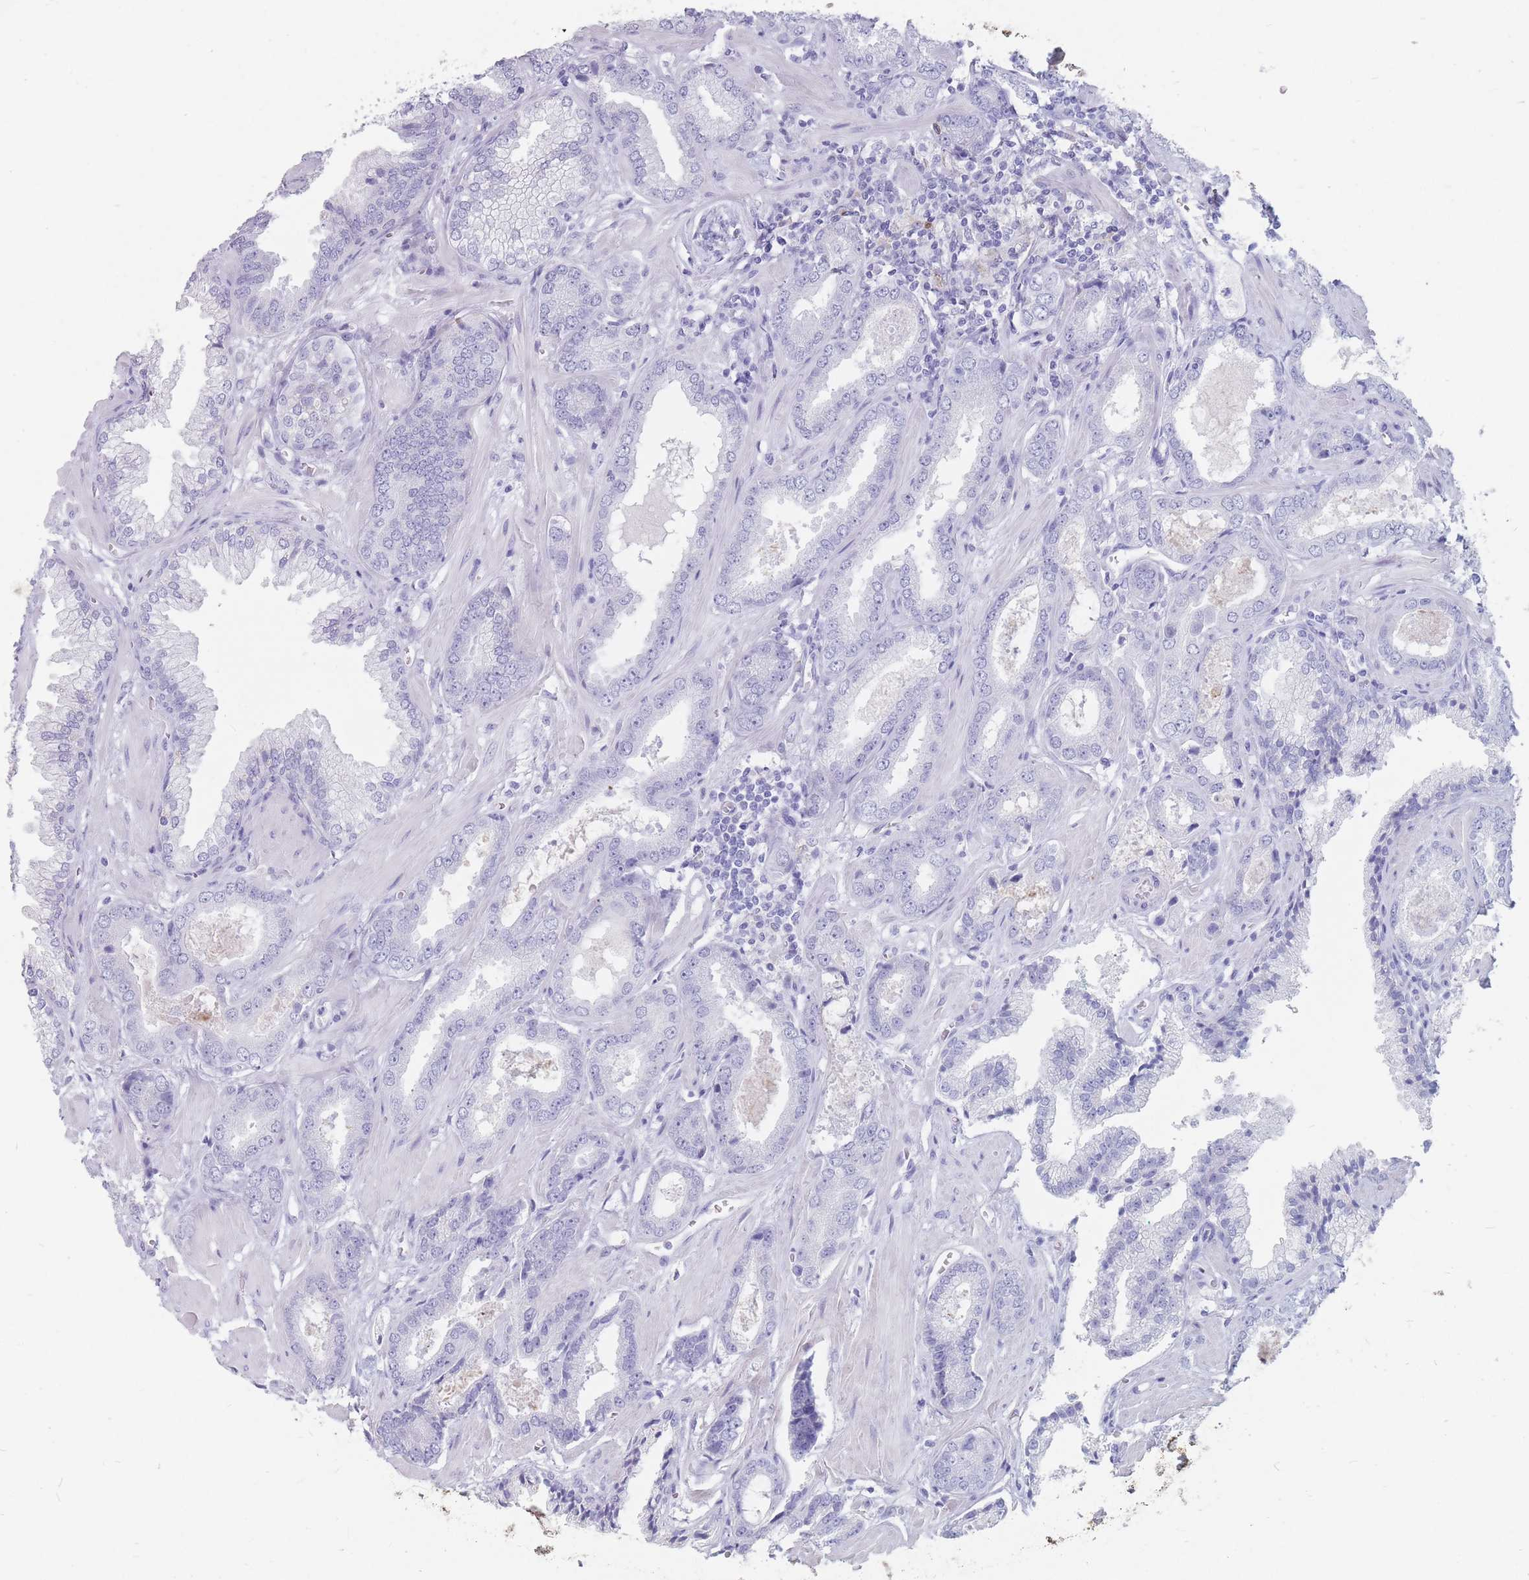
{"staining": {"intensity": "negative", "quantity": "none", "location": "none"}, "tissue": "prostate cancer", "cell_type": "Tumor cells", "image_type": "cancer", "snomed": [{"axis": "morphology", "description": "Adenocarcinoma, Low grade"}, {"axis": "topography", "description": "Prostate"}], "caption": "Prostate low-grade adenocarcinoma was stained to show a protein in brown. There is no significant positivity in tumor cells. Nuclei are stained in blue.", "gene": "ST3GAL5", "patient": {"sex": "male", "age": 60}}